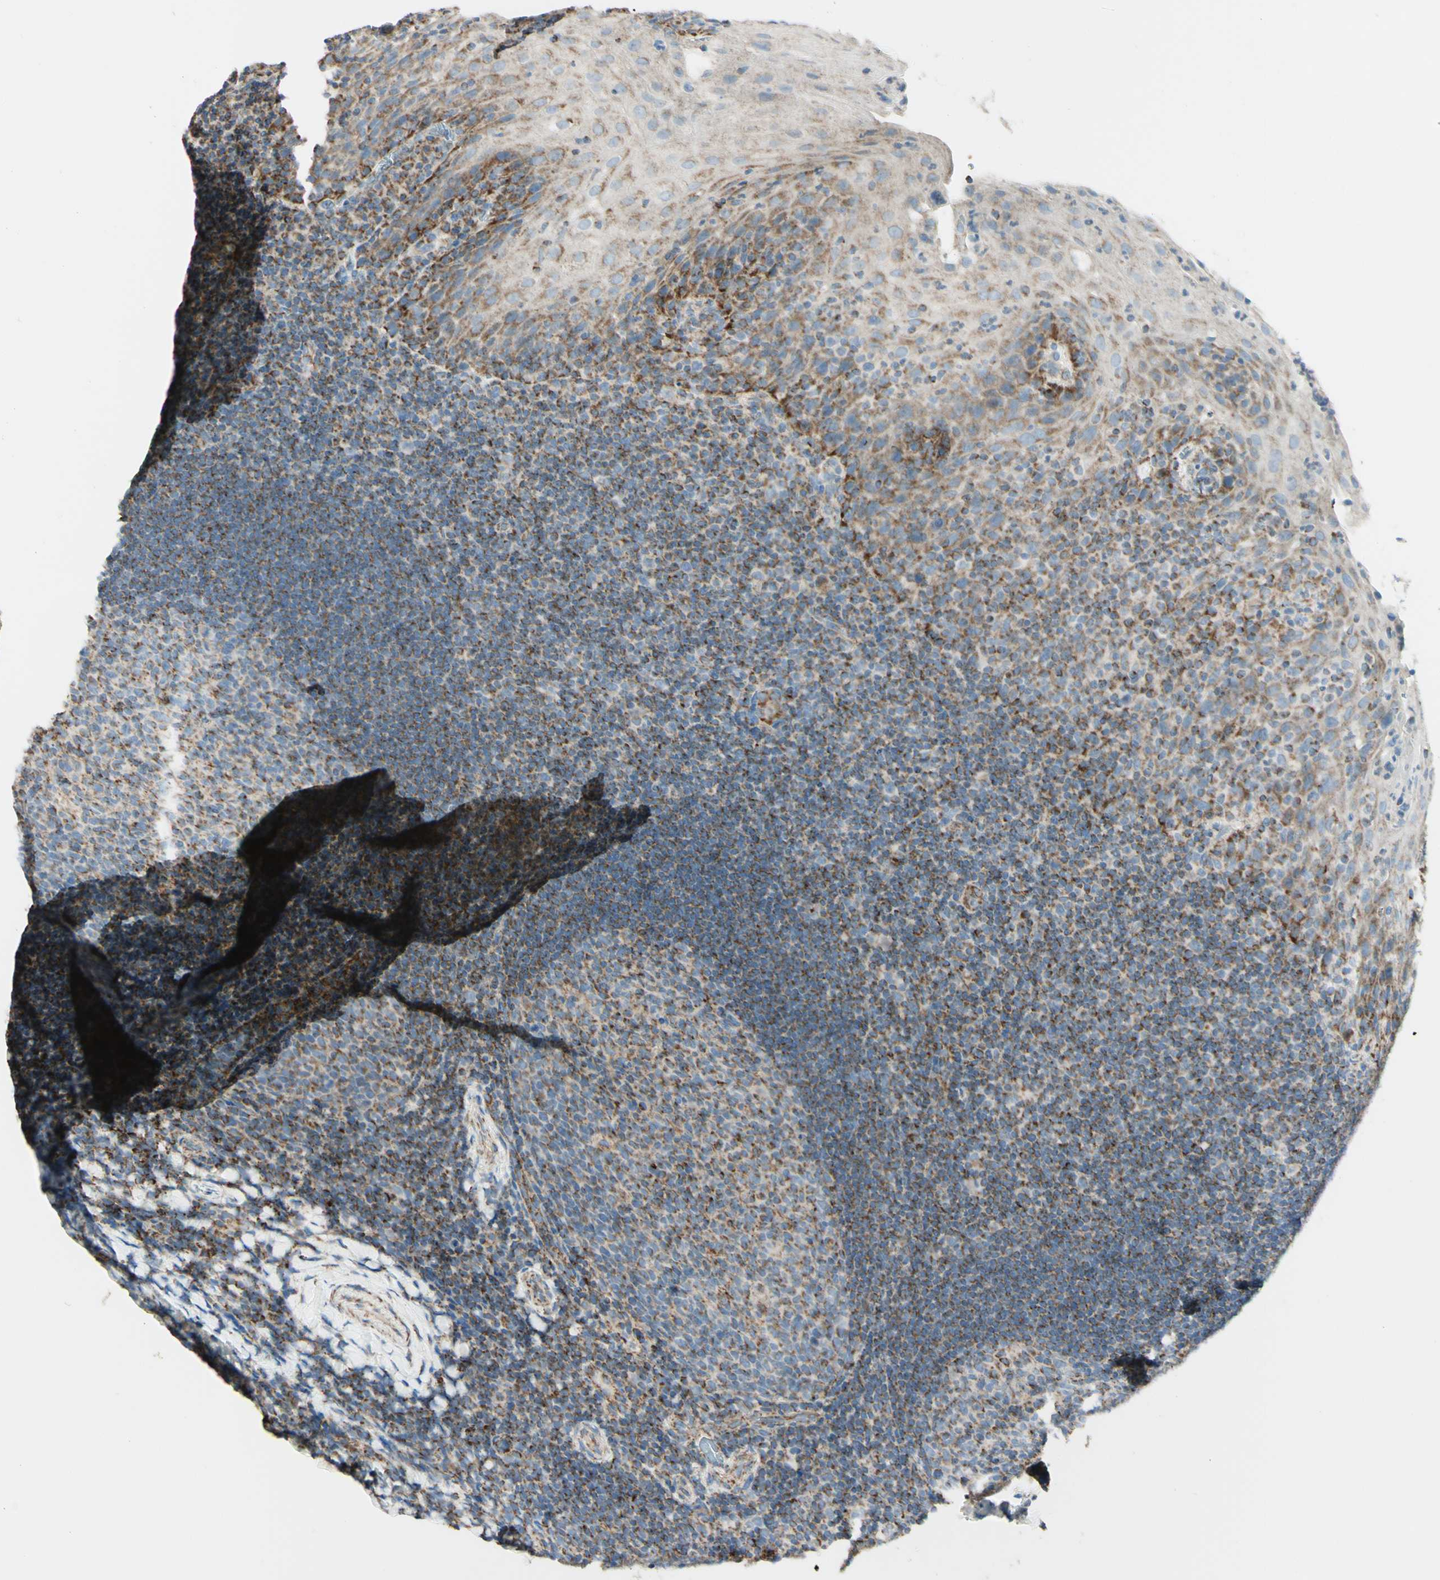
{"staining": {"intensity": "moderate", "quantity": "25%-75%", "location": "cytoplasmic/membranous"}, "tissue": "tonsil", "cell_type": "Germinal center cells", "image_type": "normal", "snomed": [{"axis": "morphology", "description": "Normal tissue, NOS"}, {"axis": "topography", "description": "Tonsil"}], "caption": "Immunohistochemistry photomicrograph of normal tonsil: tonsil stained using immunohistochemistry reveals medium levels of moderate protein expression localized specifically in the cytoplasmic/membranous of germinal center cells, appearing as a cytoplasmic/membranous brown color.", "gene": "ARMC10", "patient": {"sex": "male", "age": 37}}